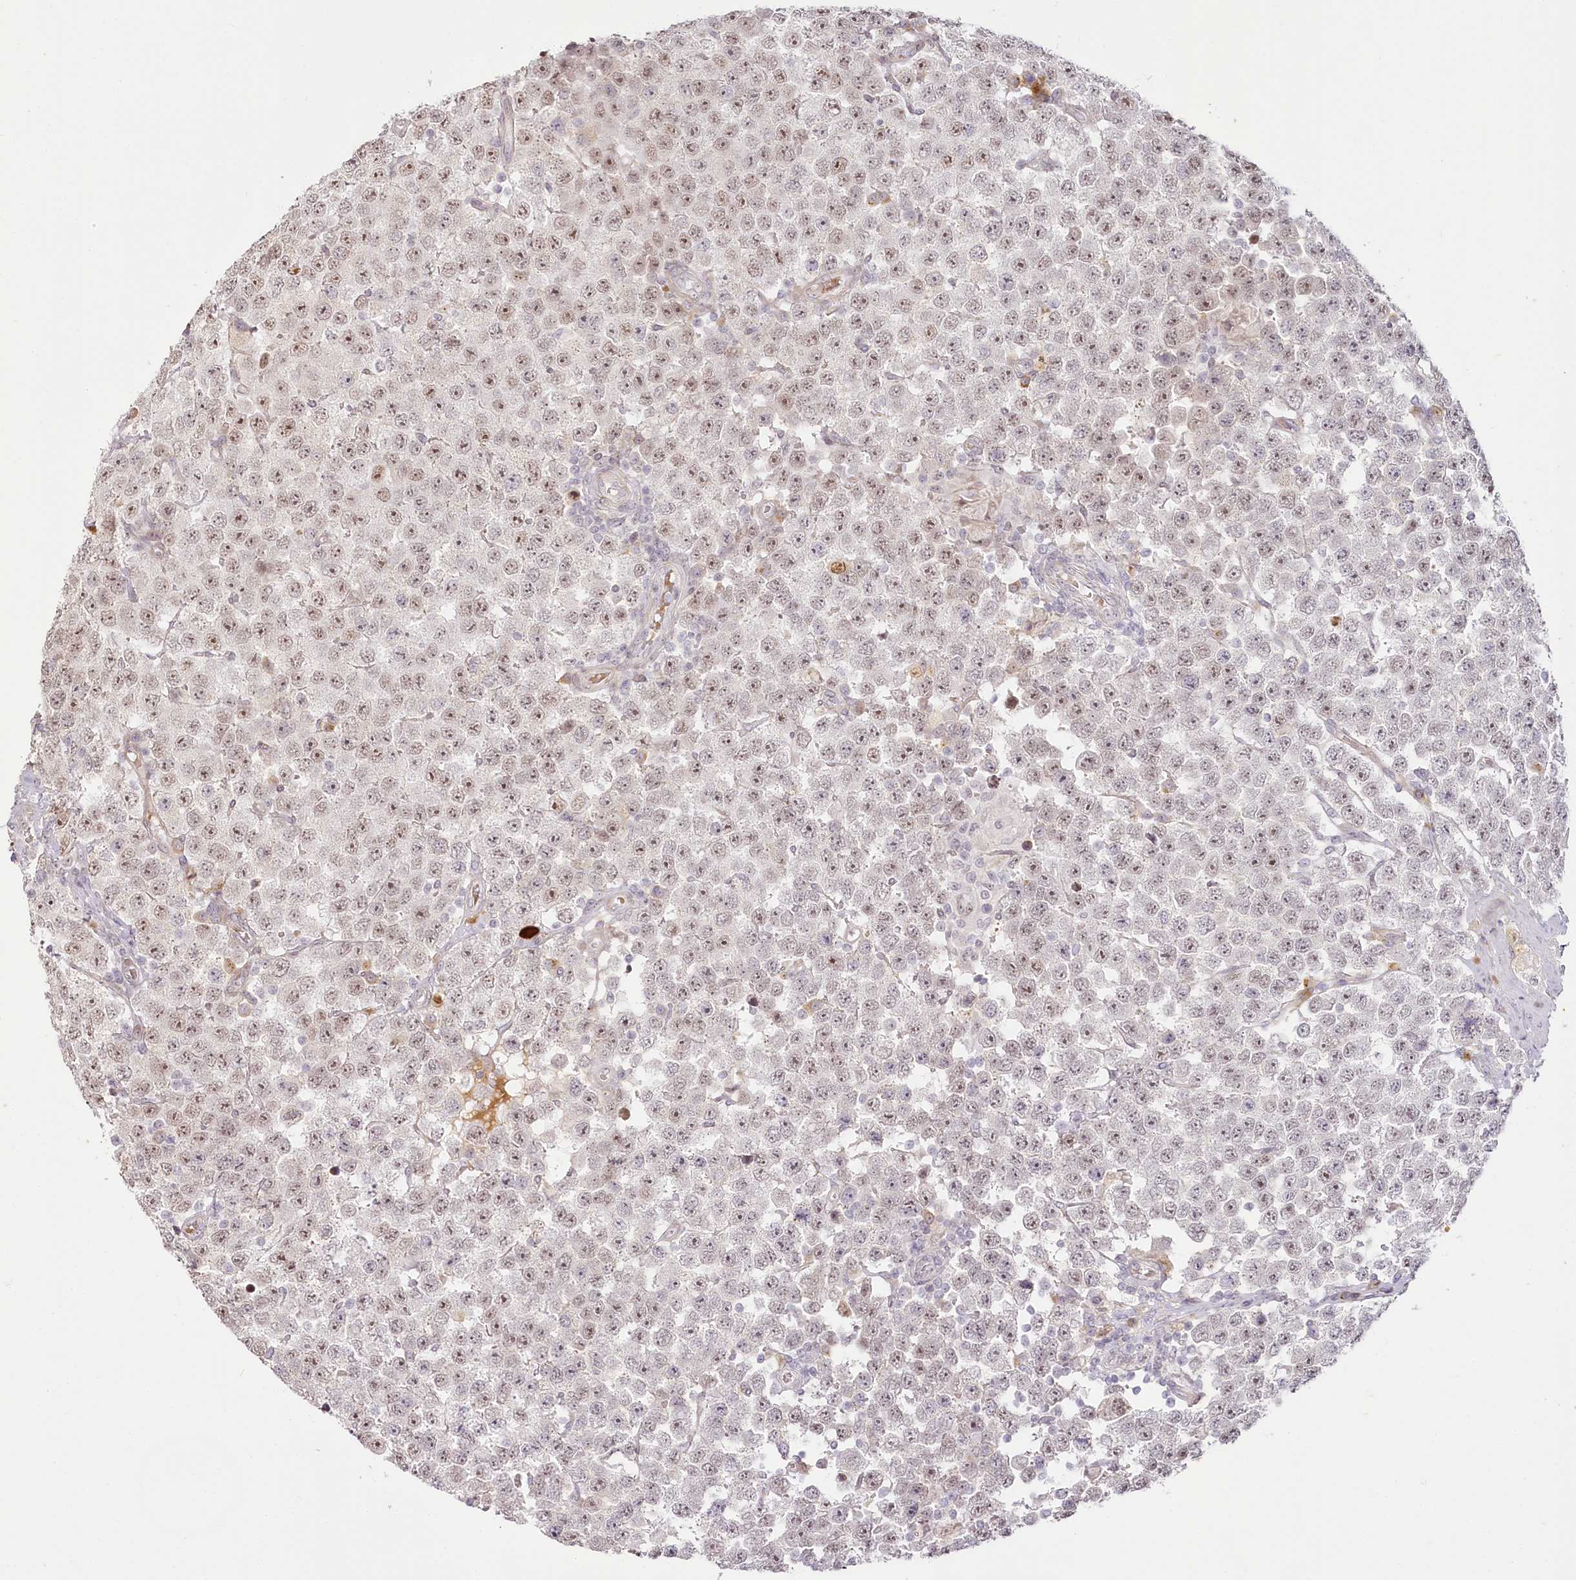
{"staining": {"intensity": "weak", "quantity": ">75%", "location": "nuclear"}, "tissue": "testis cancer", "cell_type": "Tumor cells", "image_type": "cancer", "snomed": [{"axis": "morphology", "description": "Seminoma, NOS"}, {"axis": "topography", "description": "Testis"}], "caption": "A low amount of weak nuclear expression is identified in about >75% of tumor cells in testis cancer (seminoma) tissue.", "gene": "EXOSC7", "patient": {"sex": "male", "age": 28}}